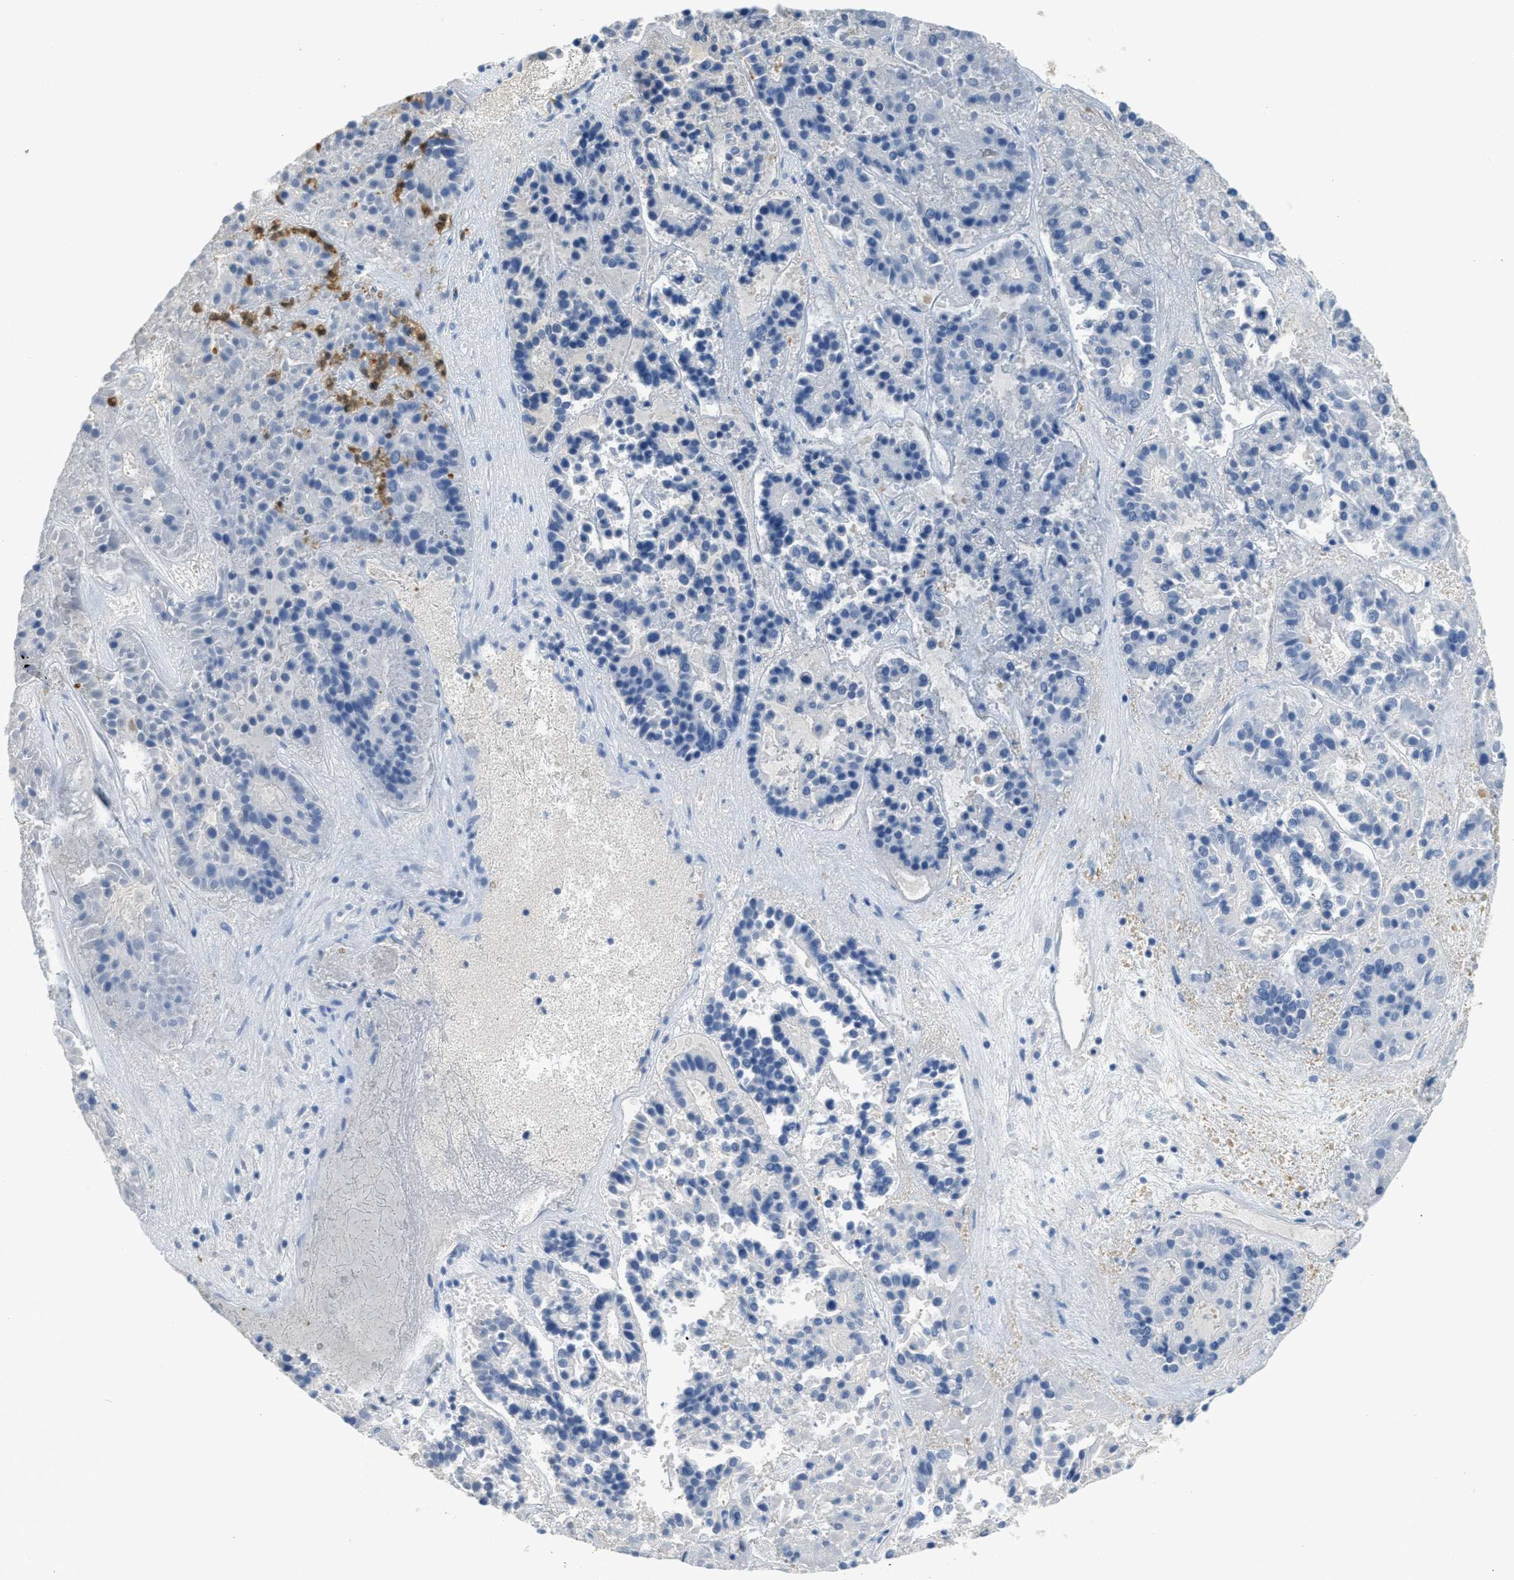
{"staining": {"intensity": "negative", "quantity": "none", "location": "none"}, "tissue": "pancreatic cancer", "cell_type": "Tumor cells", "image_type": "cancer", "snomed": [{"axis": "morphology", "description": "Adenocarcinoma, NOS"}, {"axis": "topography", "description": "Pancreas"}], "caption": "Photomicrograph shows no protein staining in tumor cells of pancreatic cancer tissue. (DAB IHC visualized using brightfield microscopy, high magnification).", "gene": "SERPINB1", "patient": {"sex": "male", "age": 50}}